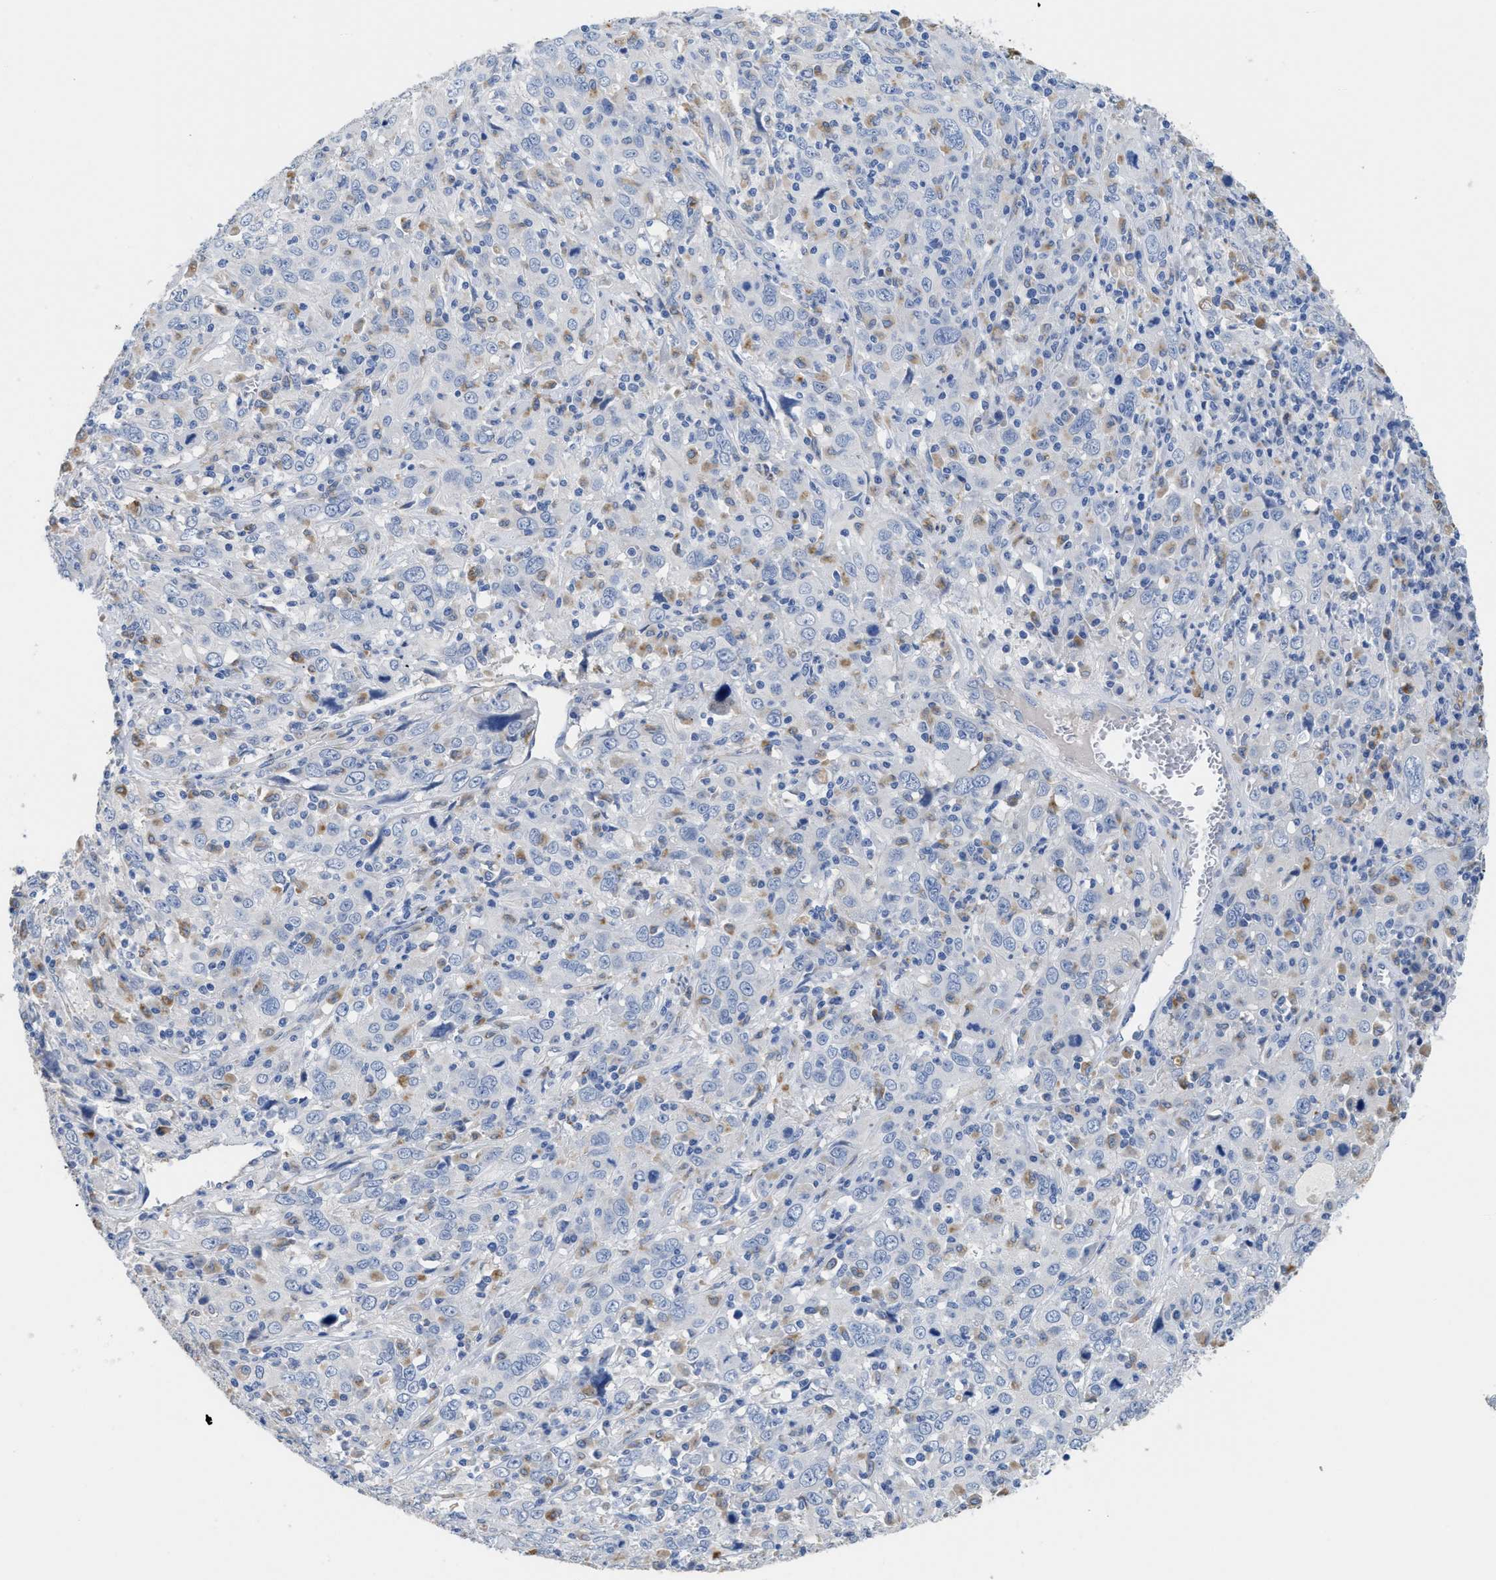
{"staining": {"intensity": "negative", "quantity": "none", "location": "none"}, "tissue": "cervical cancer", "cell_type": "Tumor cells", "image_type": "cancer", "snomed": [{"axis": "morphology", "description": "Squamous cell carcinoma, NOS"}, {"axis": "topography", "description": "Cervix"}], "caption": "This is a micrograph of immunohistochemistry (IHC) staining of cervical cancer, which shows no staining in tumor cells. (Brightfield microscopy of DAB (3,3'-diaminobenzidine) IHC at high magnification).", "gene": "APOBEC2", "patient": {"sex": "female", "age": 46}}